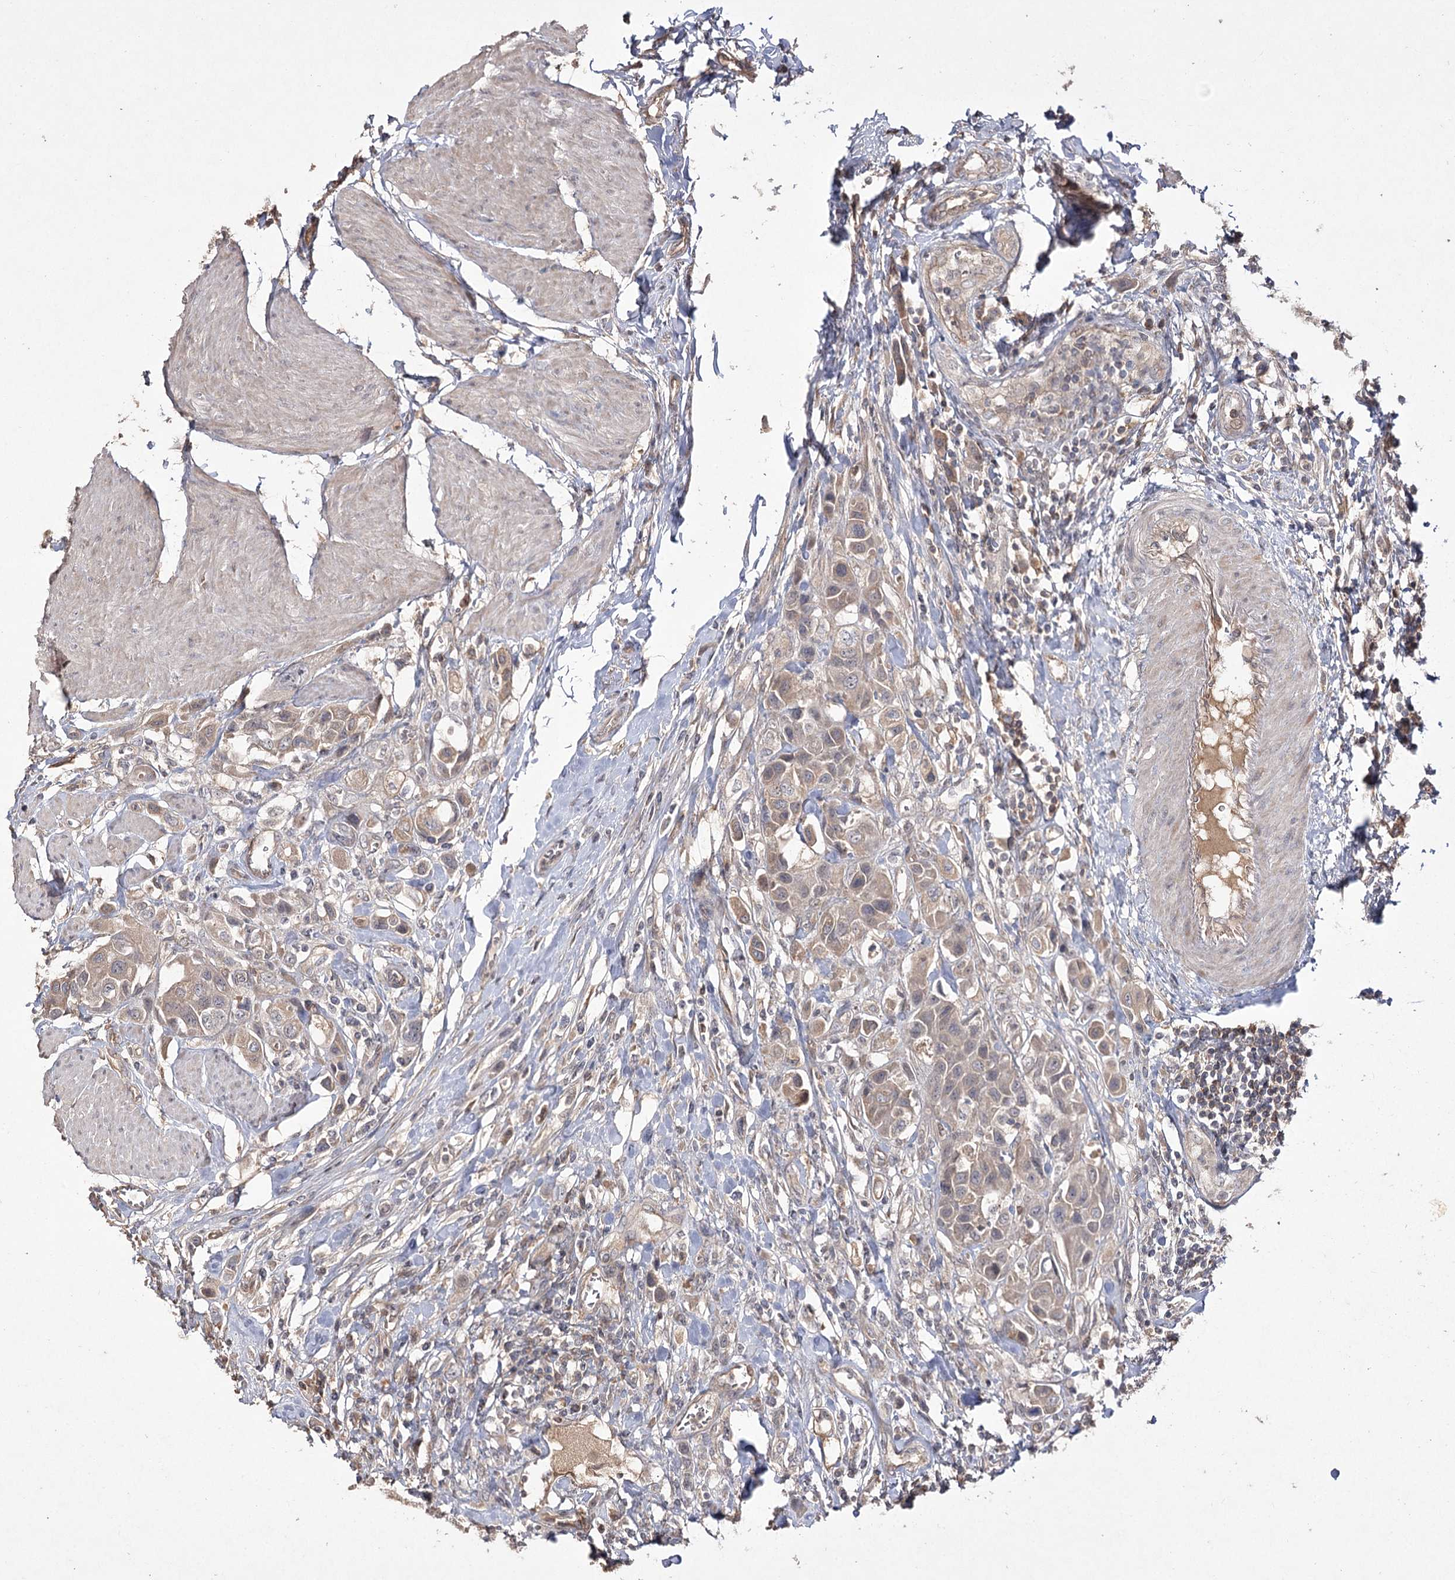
{"staining": {"intensity": "moderate", "quantity": ">75%", "location": "cytoplasmic/membranous"}, "tissue": "urothelial cancer", "cell_type": "Tumor cells", "image_type": "cancer", "snomed": [{"axis": "morphology", "description": "Urothelial carcinoma, High grade"}, {"axis": "topography", "description": "Urinary bladder"}], "caption": "Protein analysis of urothelial cancer tissue demonstrates moderate cytoplasmic/membranous positivity in about >75% of tumor cells. (DAB (3,3'-diaminobenzidine) IHC, brown staining for protein, blue staining for nuclei).", "gene": "FANCL", "patient": {"sex": "male", "age": 50}}